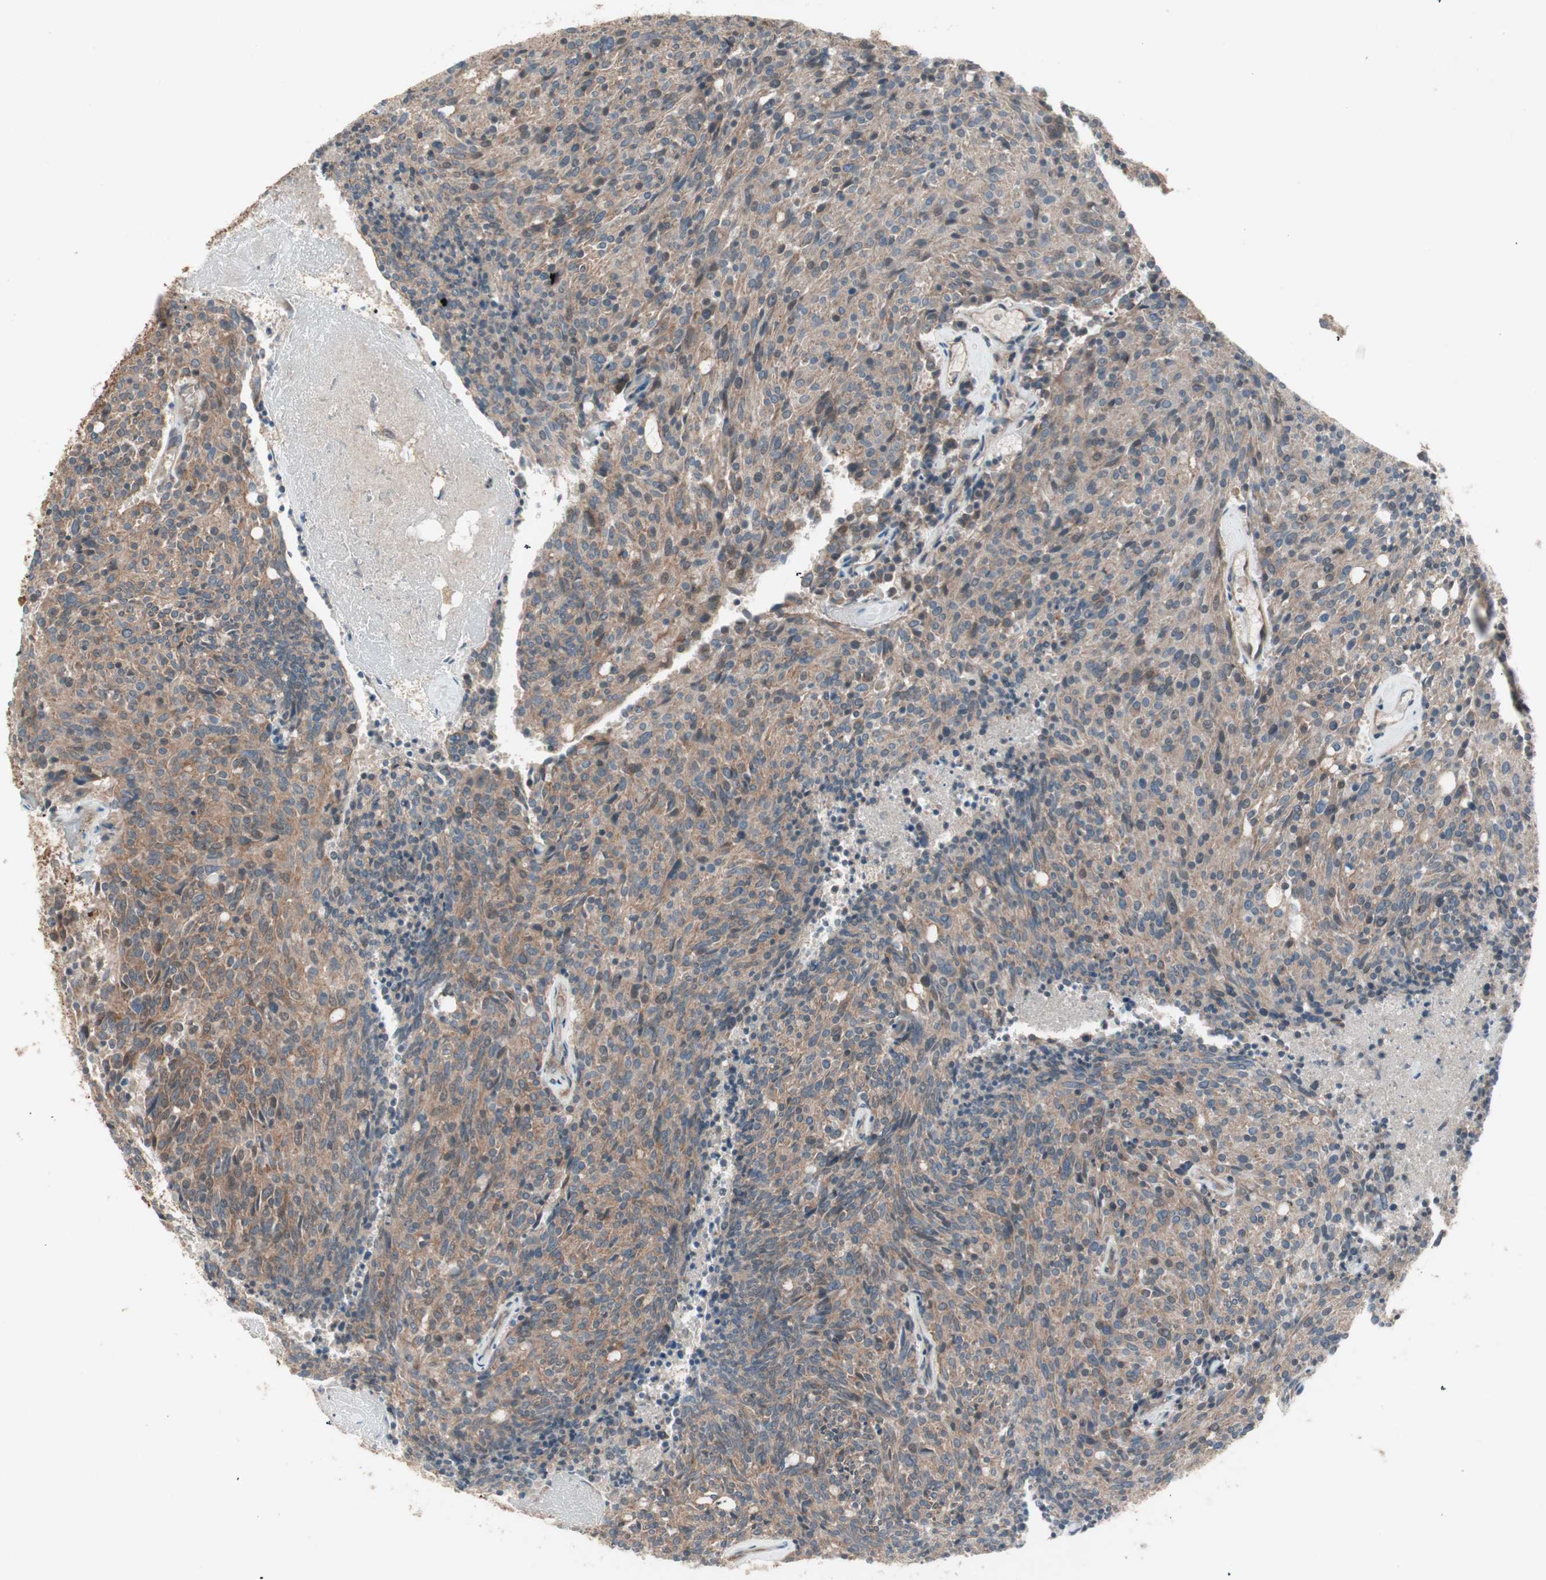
{"staining": {"intensity": "moderate", "quantity": ">75%", "location": "cytoplasmic/membranous"}, "tissue": "carcinoid", "cell_type": "Tumor cells", "image_type": "cancer", "snomed": [{"axis": "morphology", "description": "Carcinoid, malignant, NOS"}, {"axis": "topography", "description": "Pancreas"}], "caption": "Immunohistochemistry (IHC) image of malignant carcinoid stained for a protein (brown), which exhibits medium levels of moderate cytoplasmic/membranous positivity in approximately >75% of tumor cells.", "gene": "TFPI", "patient": {"sex": "female", "age": 54}}